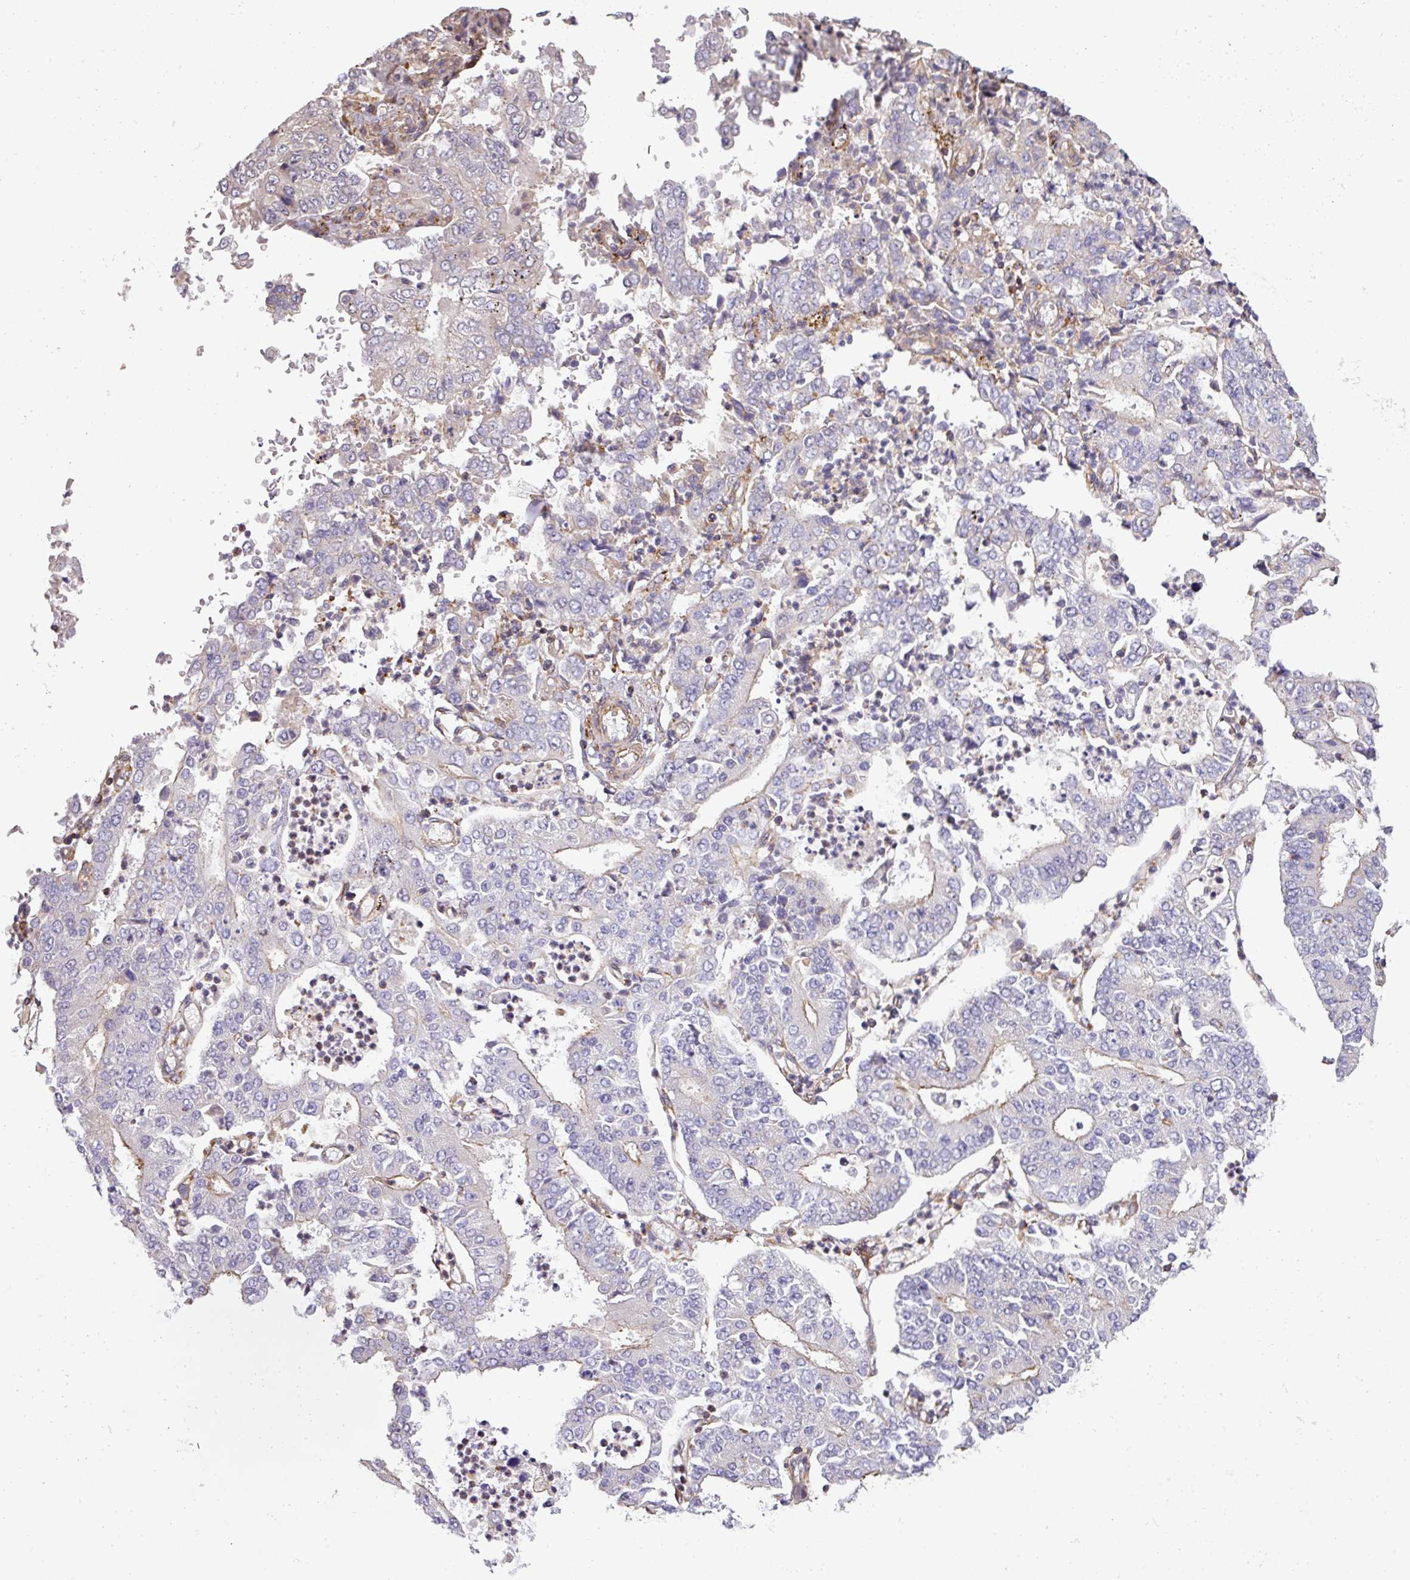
{"staining": {"intensity": "negative", "quantity": "none", "location": "none"}, "tissue": "stomach cancer", "cell_type": "Tumor cells", "image_type": "cancer", "snomed": [{"axis": "morphology", "description": "Adenocarcinoma, NOS"}, {"axis": "topography", "description": "Stomach"}], "caption": "Immunohistochemical staining of human adenocarcinoma (stomach) reveals no significant staining in tumor cells. (DAB (3,3'-diaminobenzidine) immunohistochemistry (IHC) visualized using brightfield microscopy, high magnification).", "gene": "LRRC41", "patient": {"sex": "male", "age": 76}}